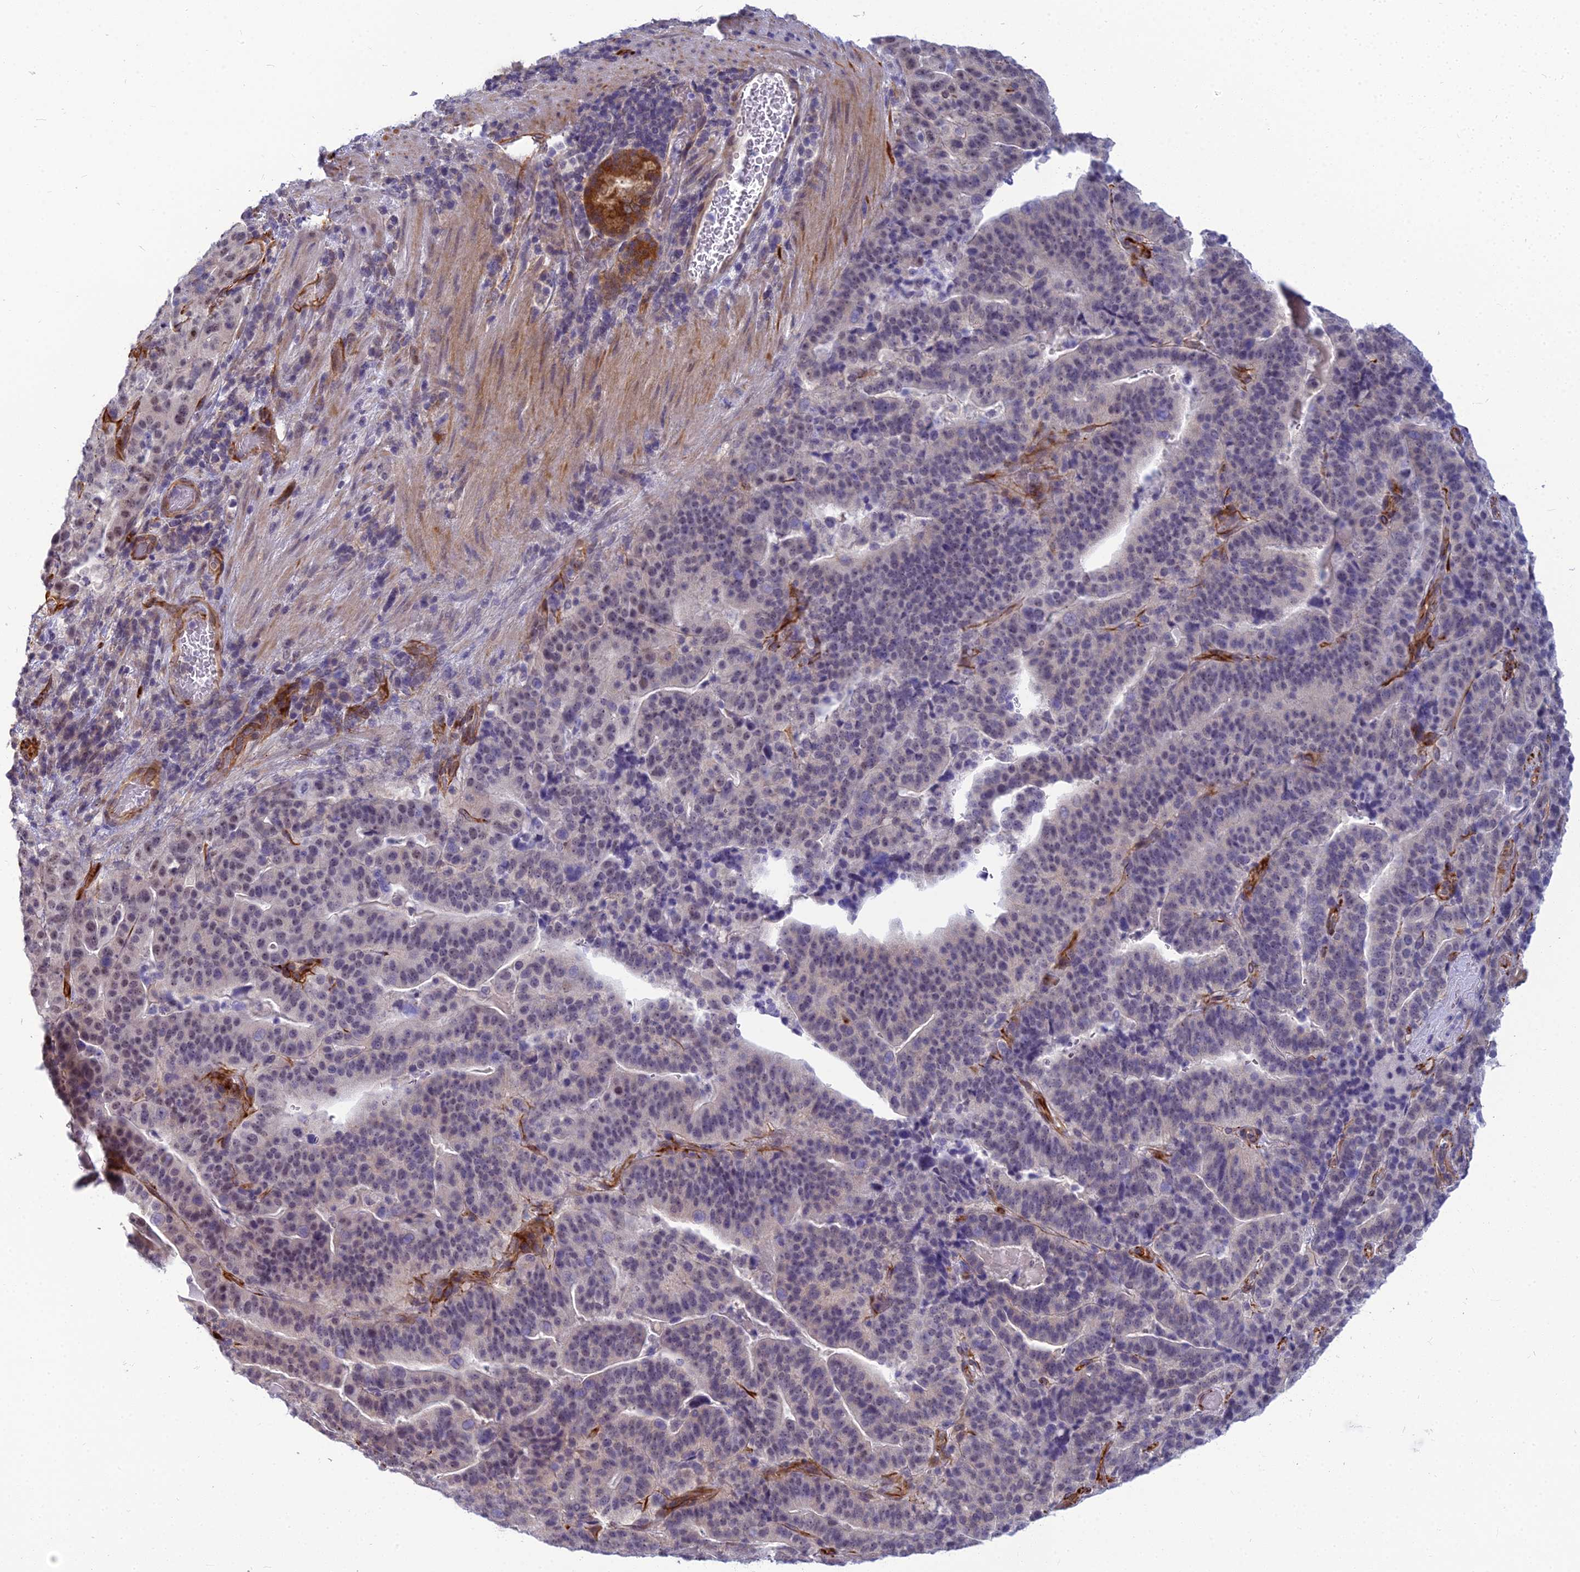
{"staining": {"intensity": "weak", "quantity": "25%-75%", "location": "nuclear"}, "tissue": "stomach cancer", "cell_type": "Tumor cells", "image_type": "cancer", "snomed": [{"axis": "morphology", "description": "Adenocarcinoma, NOS"}, {"axis": "topography", "description": "Stomach"}], "caption": "Protein expression analysis of human adenocarcinoma (stomach) reveals weak nuclear positivity in approximately 25%-75% of tumor cells.", "gene": "RGL3", "patient": {"sex": "male", "age": 48}}